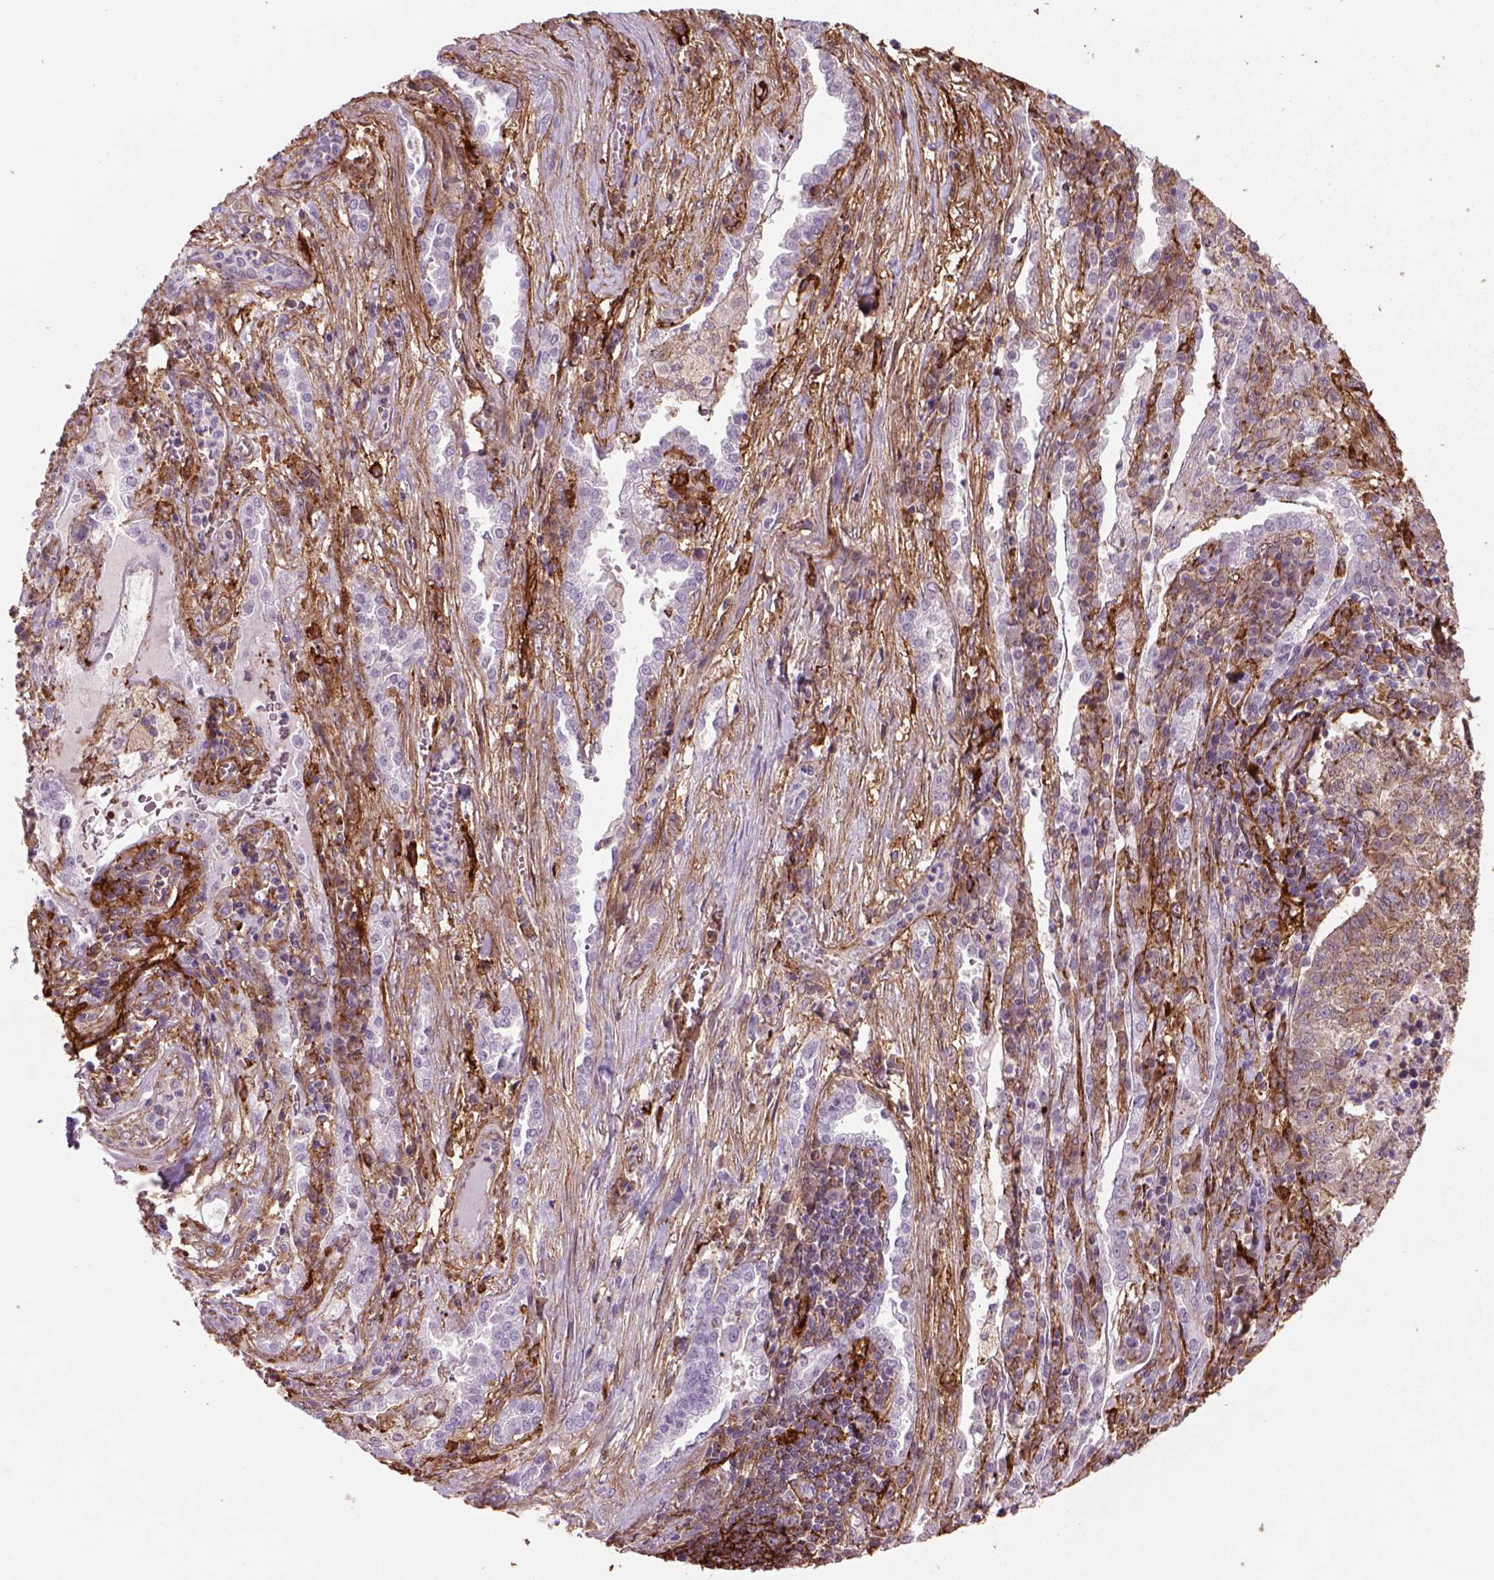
{"staining": {"intensity": "weak", "quantity": "<25%", "location": "cytoplasmic/membranous"}, "tissue": "lung cancer", "cell_type": "Tumor cells", "image_type": "cancer", "snomed": [{"axis": "morphology", "description": "Adenocarcinoma, NOS"}, {"axis": "topography", "description": "Lung"}], "caption": "There is no significant staining in tumor cells of adenocarcinoma (lung).", "gene": "MARCKS", "patient": {"sex": "male", "age": 57}}